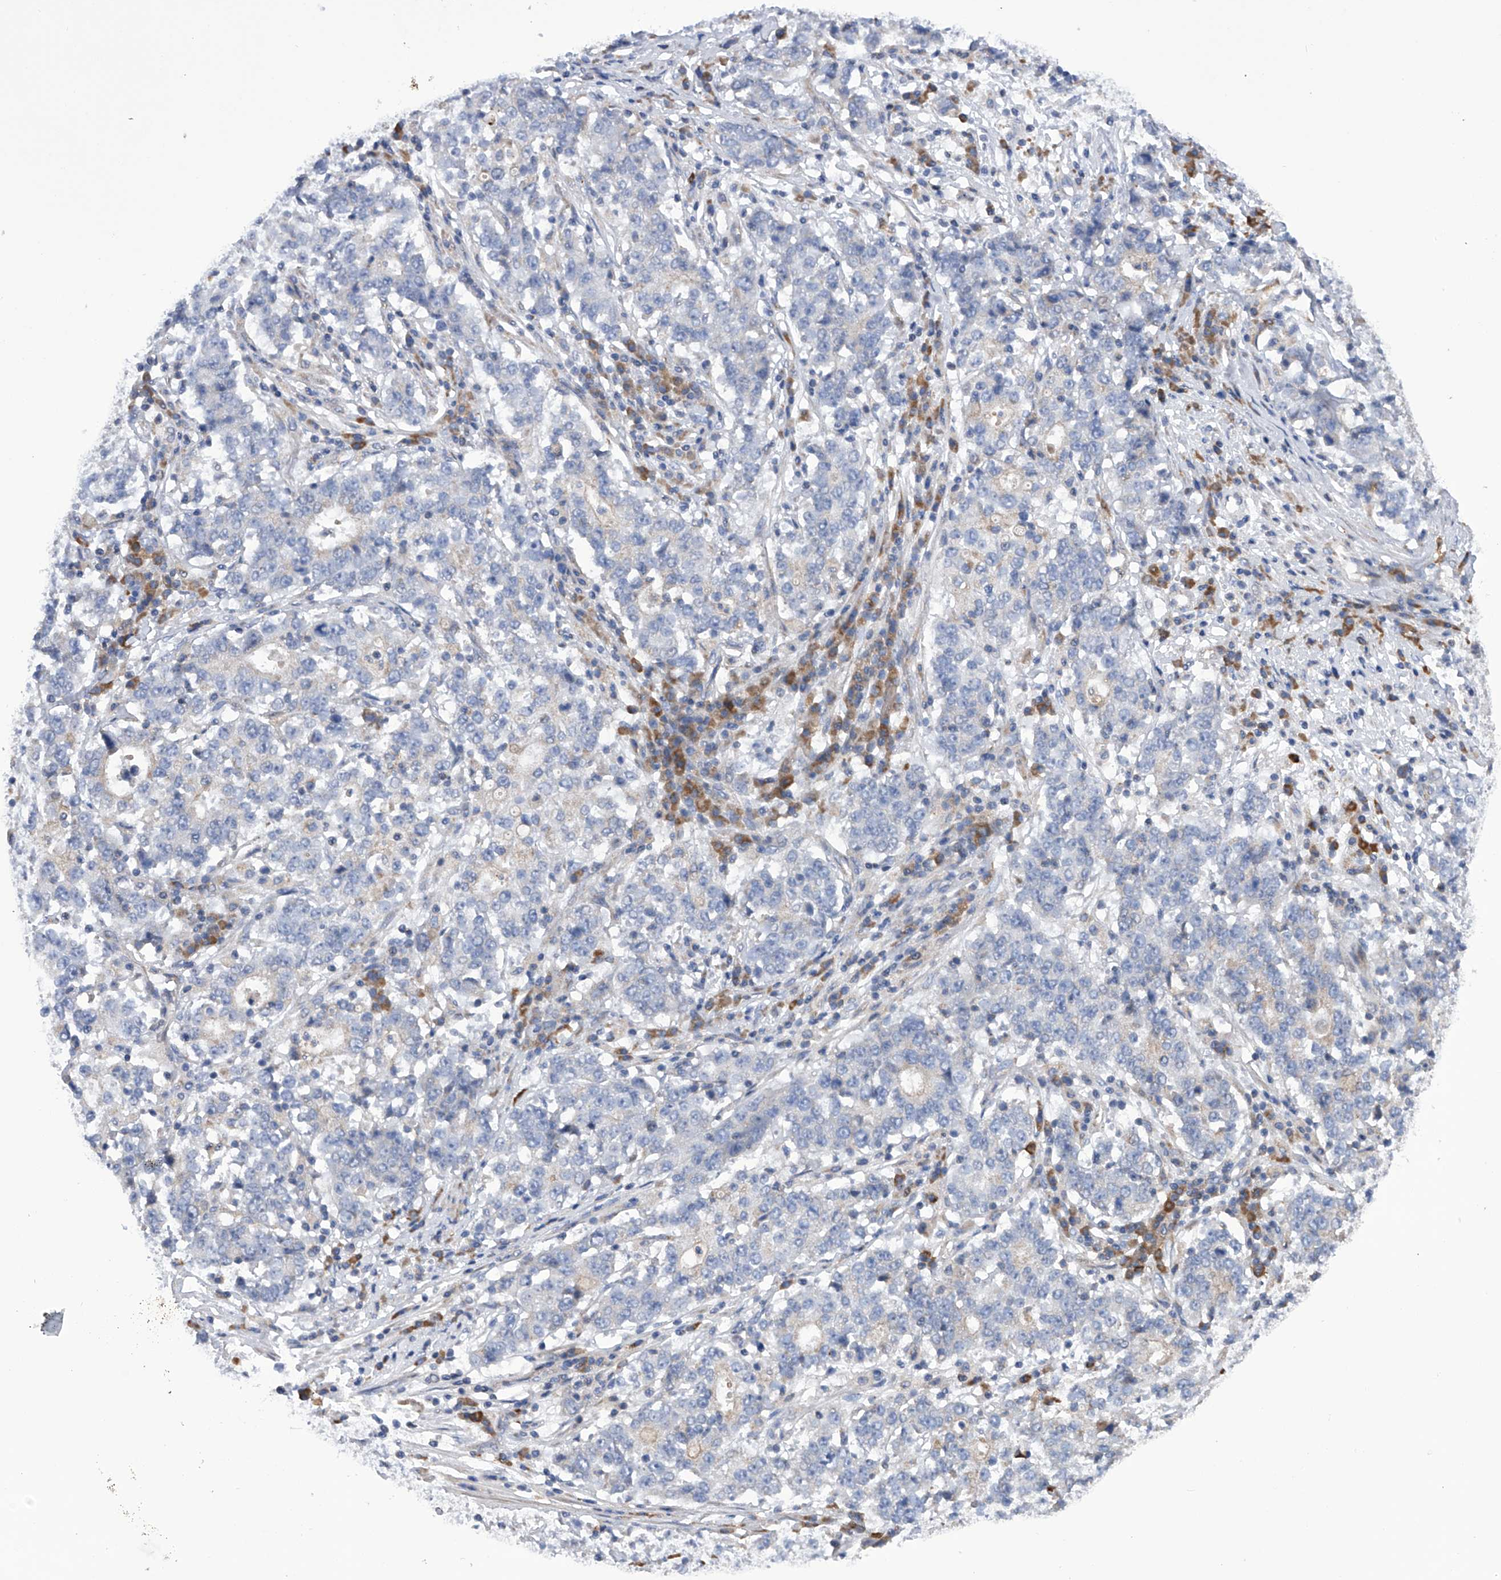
{"staining": {"intensity": "negative", "quantity": "none", "location": "none"}, "tissue": "stomach cancer", "cell_type": "Tumor cells", "image_type": "cancer", "snomed": [{"axis": "morphology", "description": "Adenocarcinoma, NOS"}, {"axis": "topography", "description": "Stomach"}], "caption": "Adenocarcinoma (stomach) was stained to show a protein in brown. There is no significant expression in tumor cells.", "gene": "MLYCD", "patient": {"sex": "male", "age": 59}}